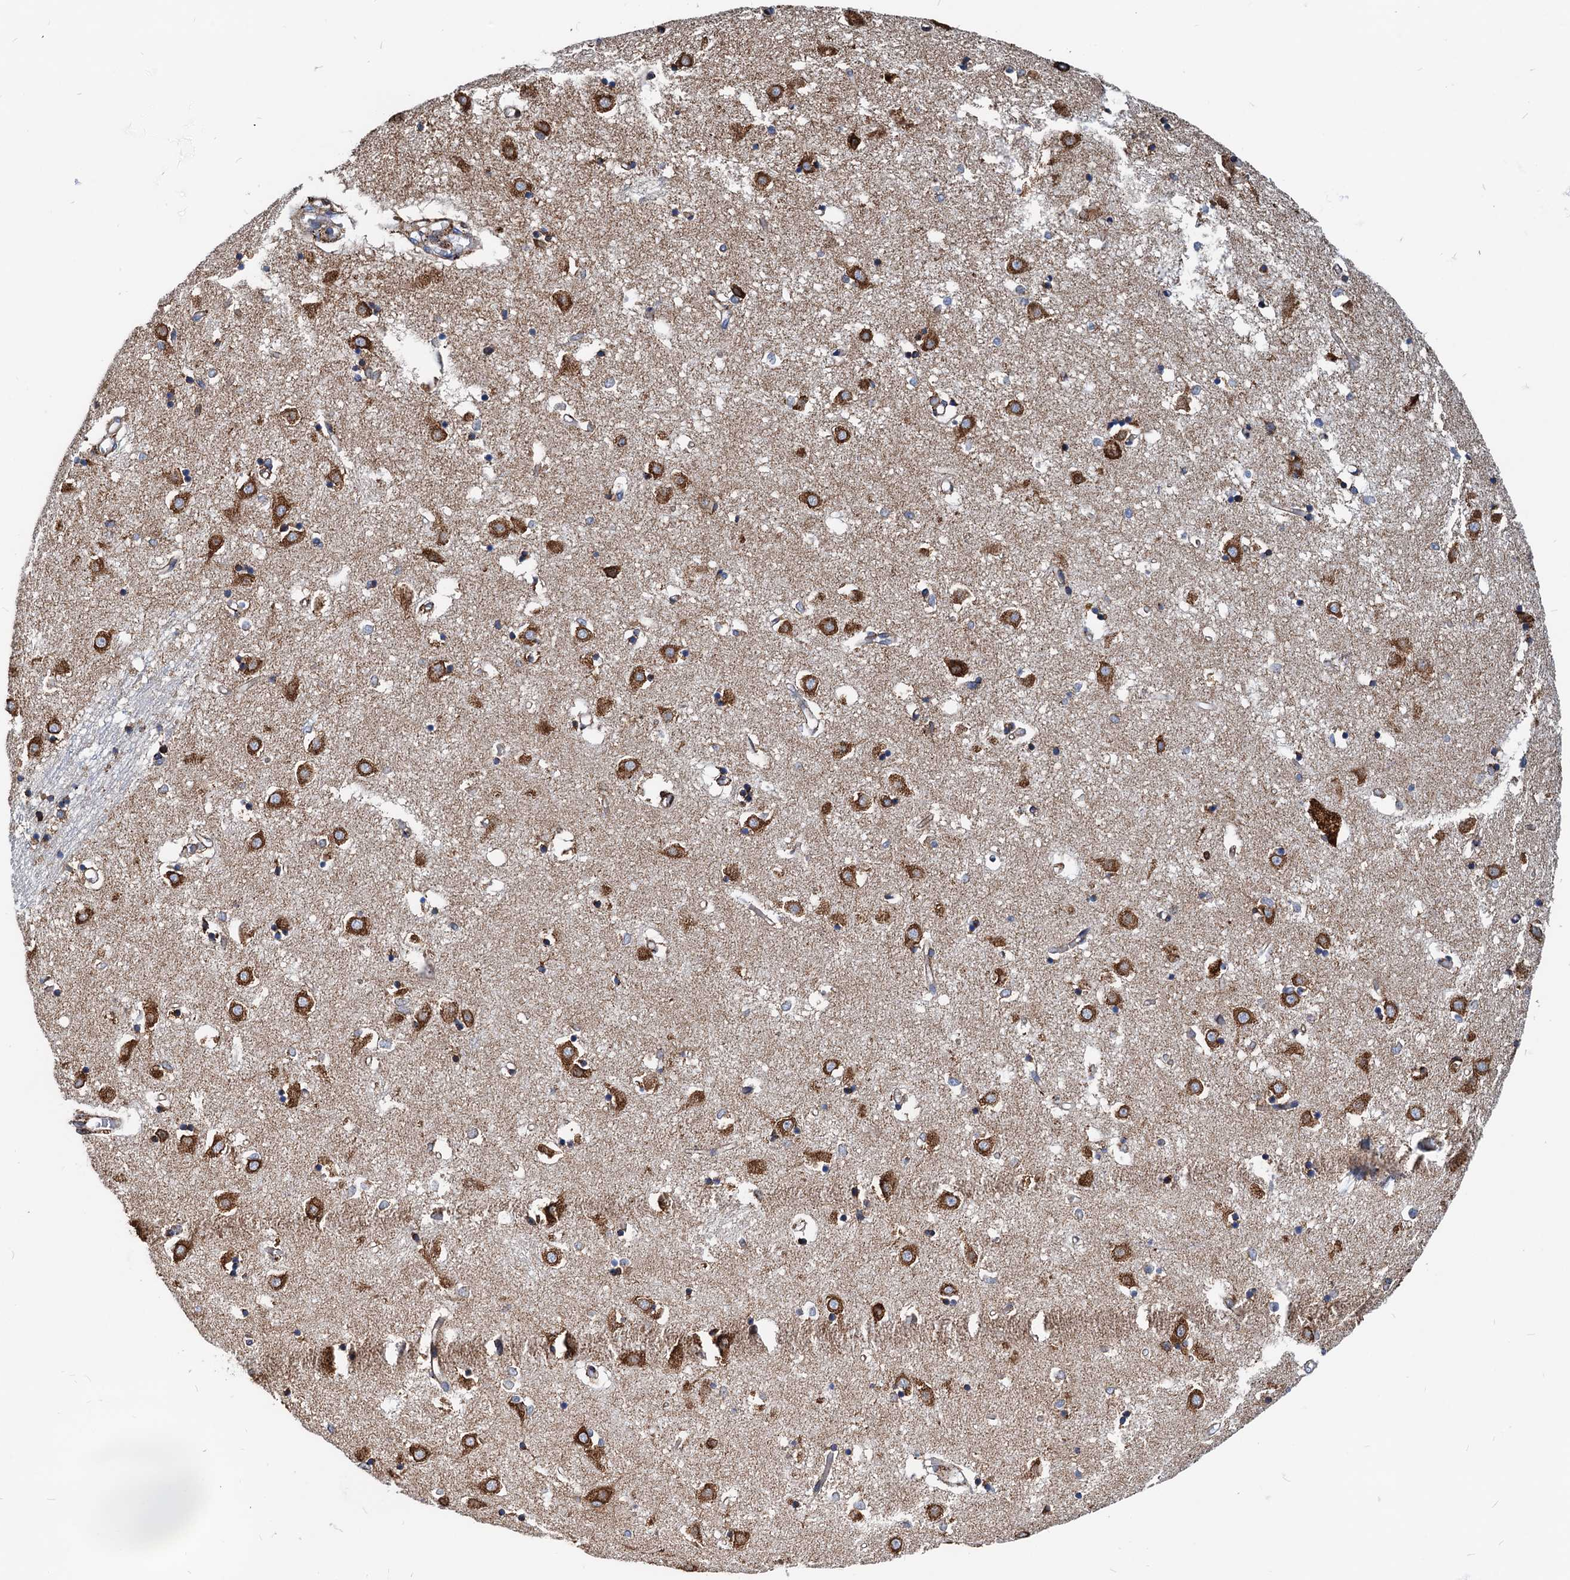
{"staining": {"intensity": "strong", "quantity": "<25%", "location": "cytoplasmic/membranous"}, "tissue": "caudate", "cell_type": "Glial cells", "image_type": "normal", "snomed": [{"axis": "morphology", "description": "Normal tissue, NOS"}, {"axis": "topography", "description": "Lateral ventricle wall"}], "caption": "A micrograph of caudate stained for a protein displays strong cytoplasmic/membranous brown staining in glial cells. The protein of interest is stained brown, and the nuclei are stained in blue (DAB (3,3'-diaminobenzidine) IHC with brightfield microscopy, high magnification).", "gene": "HSPA5", "patient": {"sex": "male", "age": 70}}